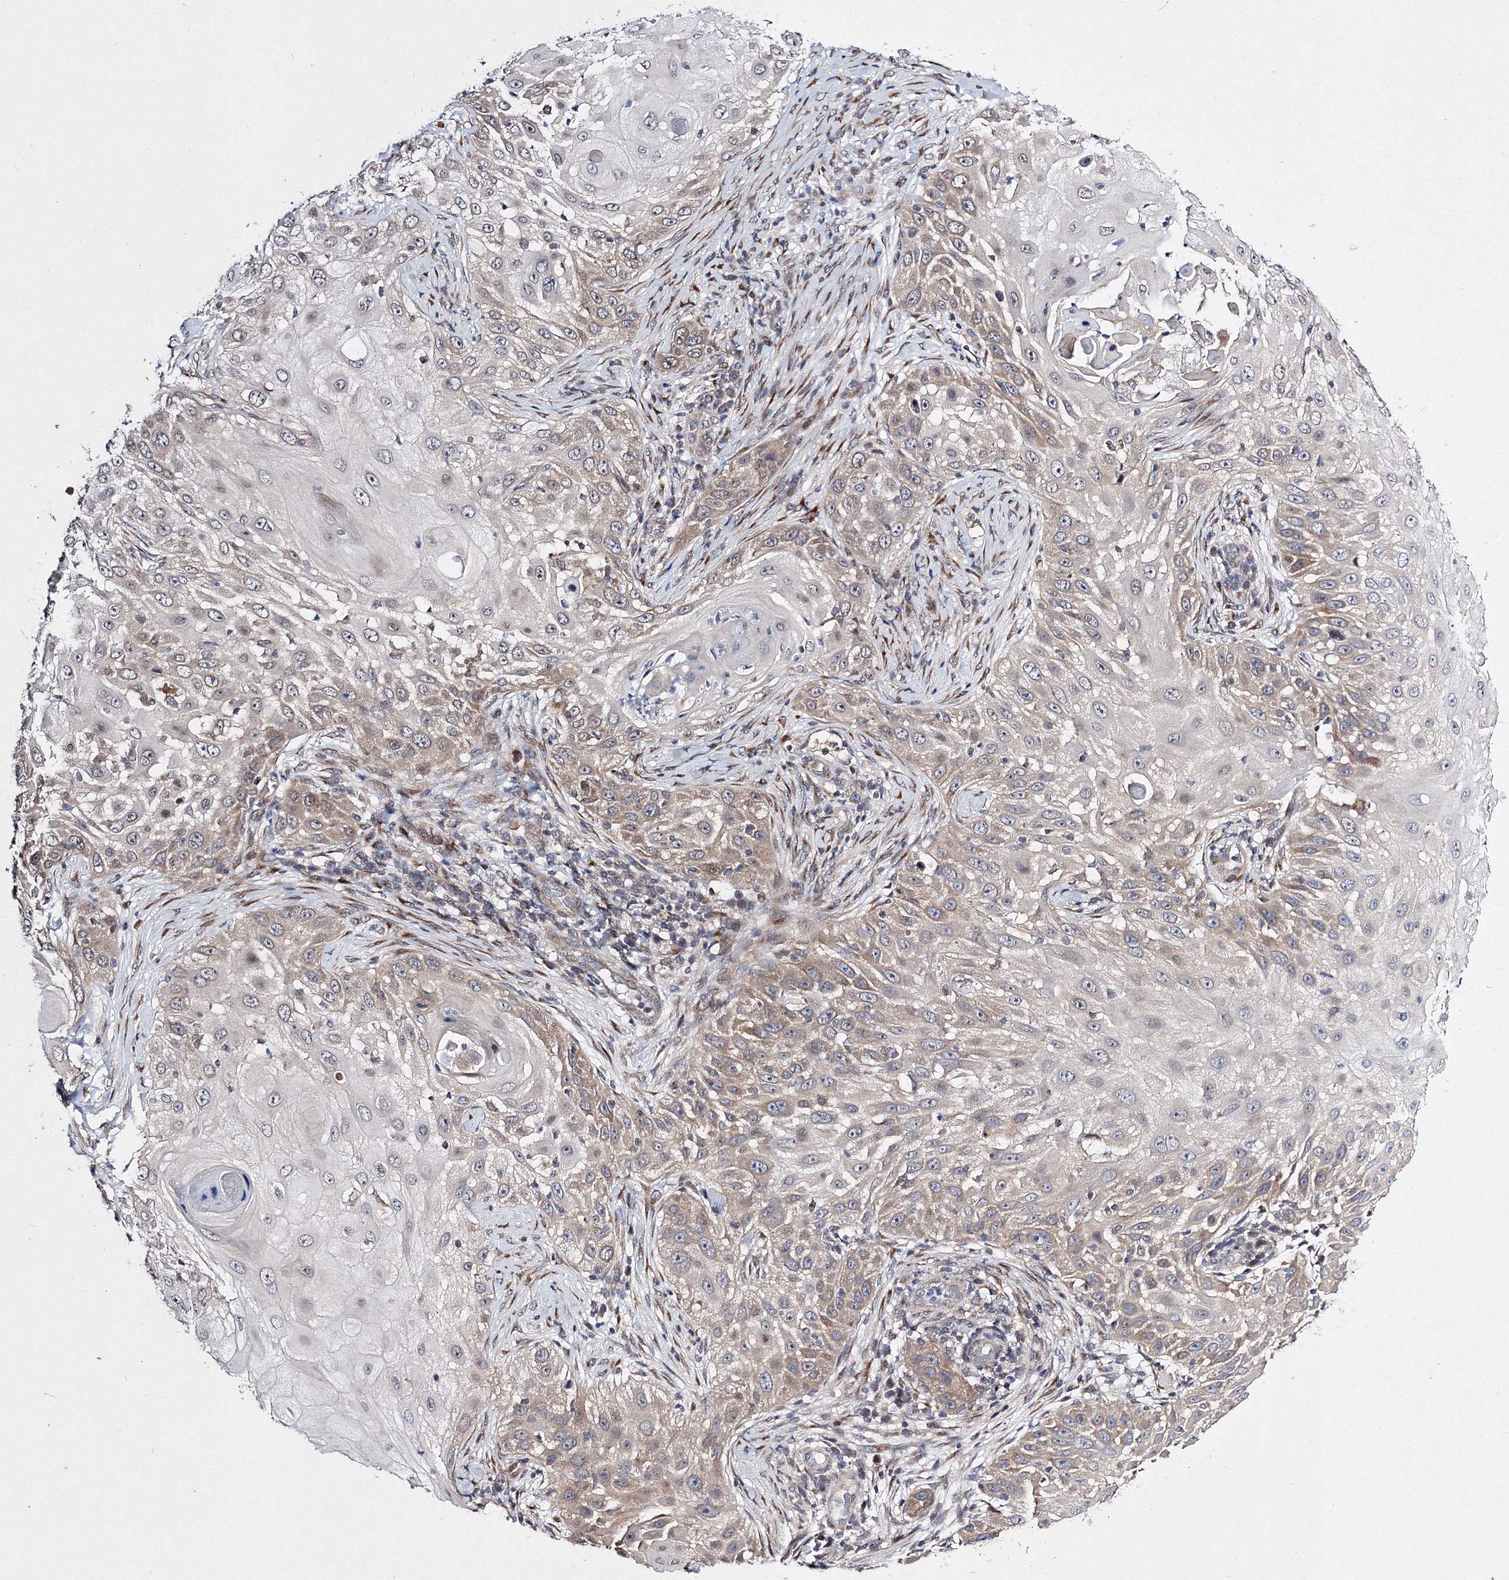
{"staining": {"intensity": "moderate", "quantity": "25%-75%", "location": "cytoplasmic/membranous"}, "tissue": "skin cancer", "cell_type": "Tumor cells", "image_type": "cancer", "snomed": [{"axis": "morphology", "description": "Squamous cell carcinoma, NOS"}, {"axis": "topography", "description": "Skin"}], "caption": "Squamous cell carcinoma (skin) was stained to show a protein in brown. There is medium levels of moderate cytoplasmic/membranous expression in approximately 25%-75% of tumor cells. The staining was performed using DAB to visualize the protein expression in brown, while the nuclei were stained in blue with hematoxylin (Magnification: 20x).", "gene": "GPN1", "patient": {"sex": "female", "age": 44}}